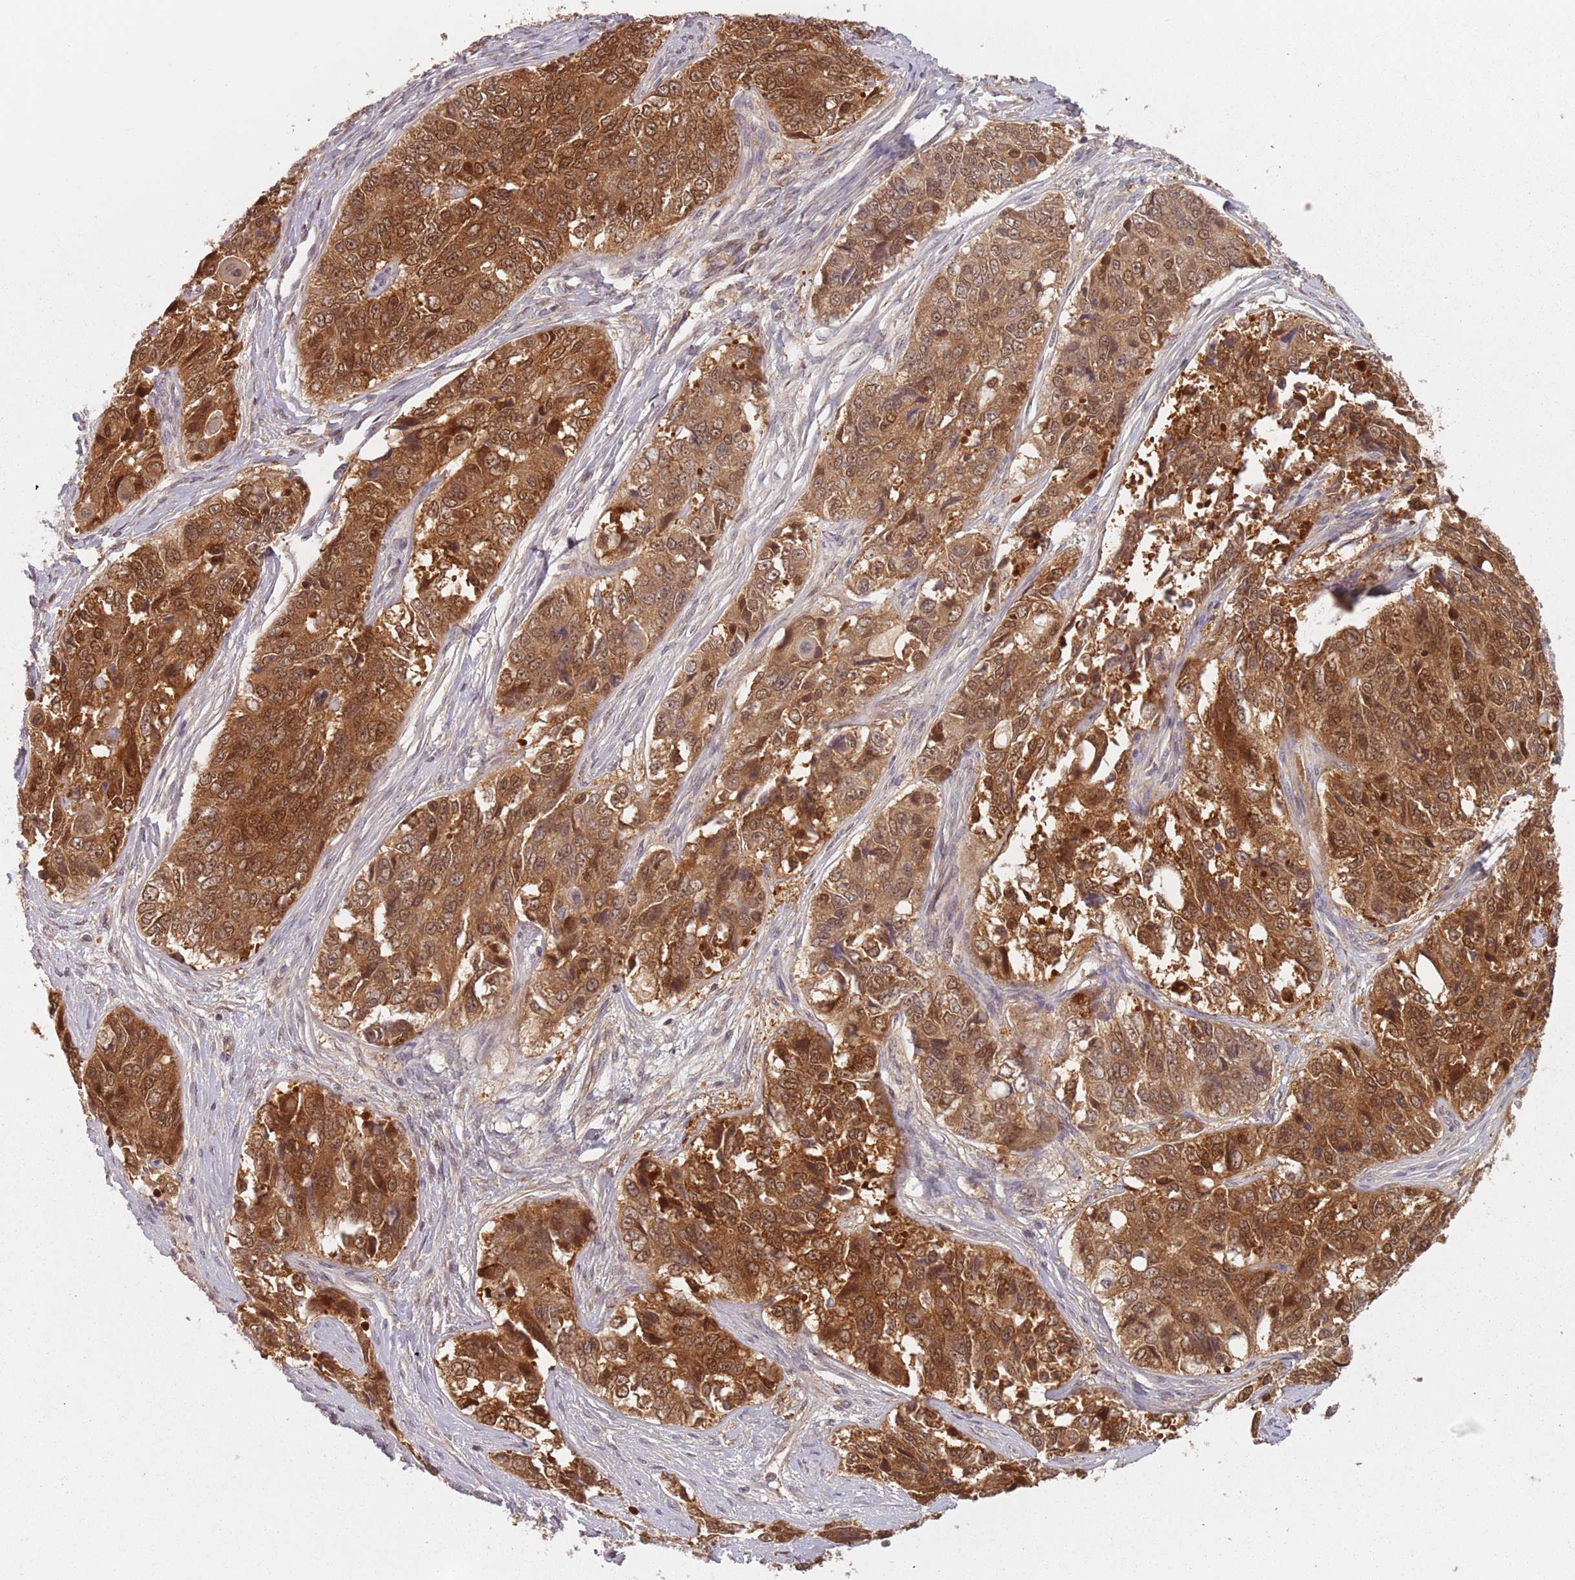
{"staining": {"intensity": "strong", "quantity": ">75%", "location": "cytoplasmic/membranous,nuclear"}, "tissue": "ovarian cancer", "cell_type": "Tumor cells", "image_type": "cancer", "snomed": [{"axis": "morphology", "description": "Carcinoma, endometroid"}, {"axis": "topography", "description": "Ovary"}], "caption": "The micrograph exhibits a brown stain indicating the presence of a protein in the cytoplasmic/membranous and nuclear of tumor cells in ovarian cancer (endometroid carcinoma). The staining is performed using DAB brown chromogen to label protein expression. The nuclei are counter-stained blue using hematoxylin.", "gene": "NAXE", "patient": {"sex": "female", "age": 51}}